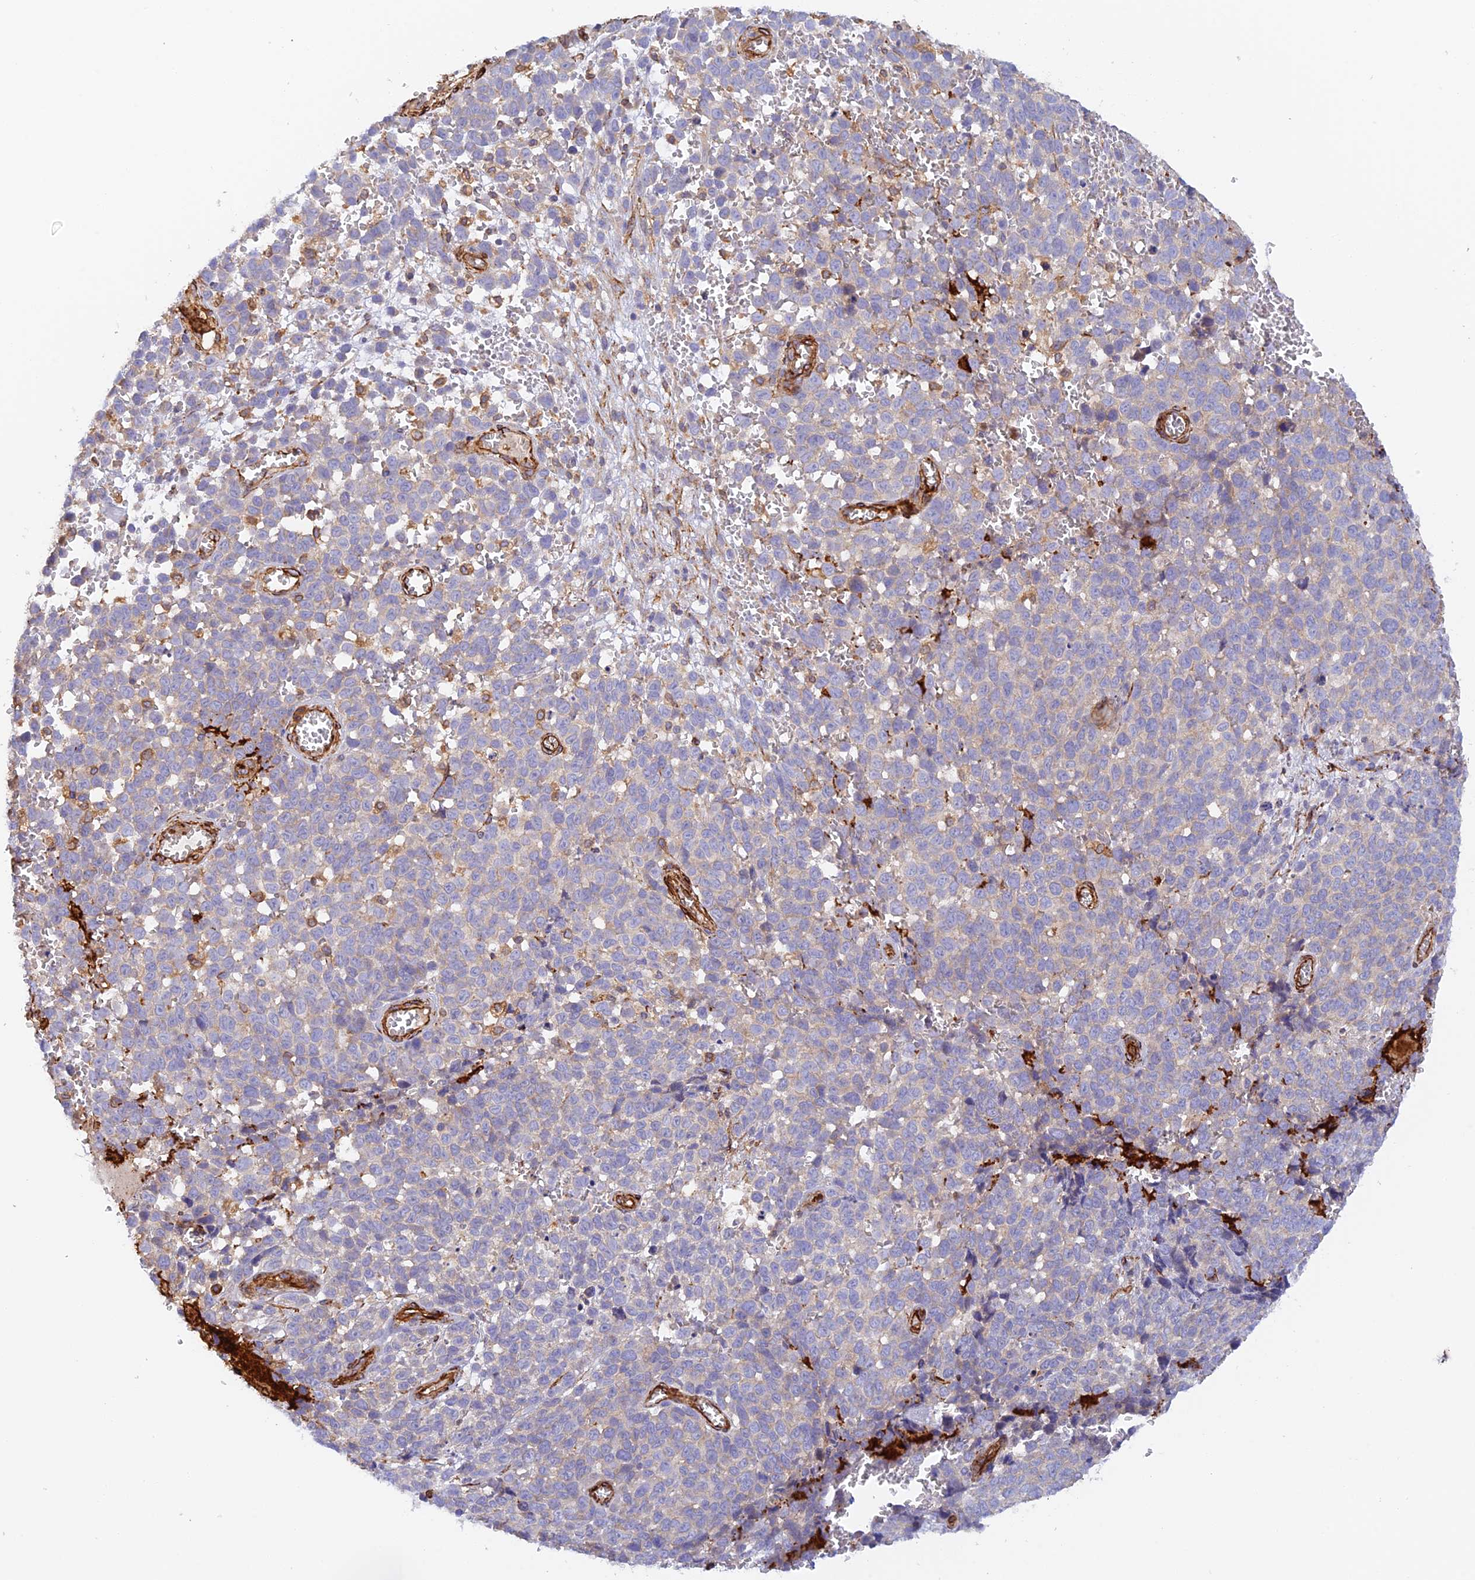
{"staining": {"intensity": "negative", "quantity": "none", "location": "none"}, "tissue": "melanoma", "cell_type": "Tumor cells", "image_type": "cancer", "snomed": [{"axis": "morphology", "description": "Malignant melanoma, NOS"}, {"axis": "topography", "description": "Nose, NOS"}], "caption": "The immunohistochemistry (IHC) image has no significant staining in tumor cells of malignant melanoma tissue.", "gene": "MYO9A", "patient": {"sex": "female", "age": 48}}